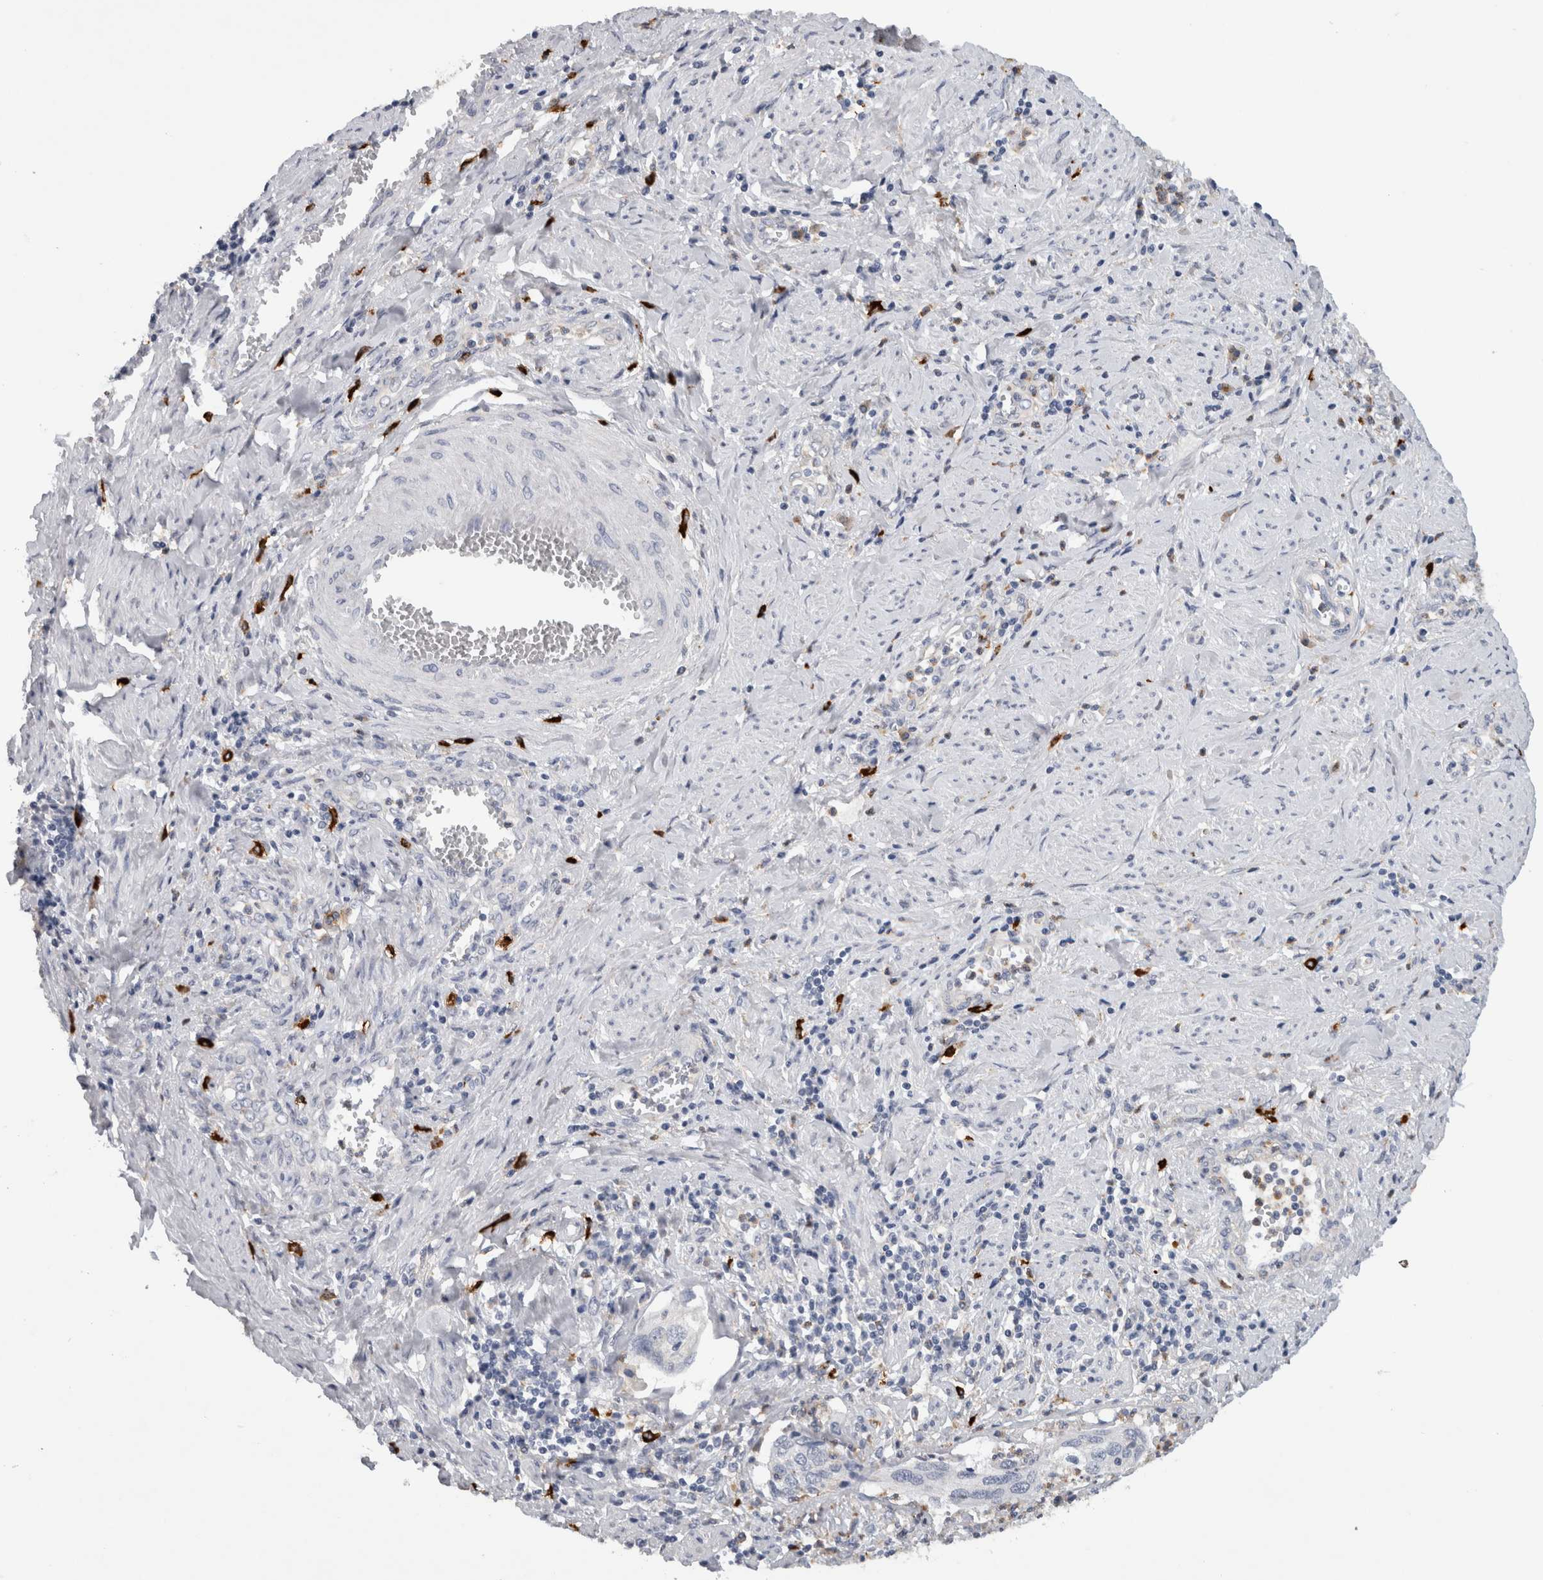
{"staining": {"intensity": "negative", "quantity": "none", "location": "none"}, "tissue": "cervical cancer", "cell_type": "Tumor cells", "image_type": "cancer", "snomed": [{"axis": "morphology", "description": "Squamous cell carcinoma, NOS"}, {"axis": "topography", "description": "Cervix"}], "caption": "There is no significant staining in tumor cells of cervical squamous cell carcinoma.", "gene": "CD63", "patient": {"sex": "female", "age": 53}}